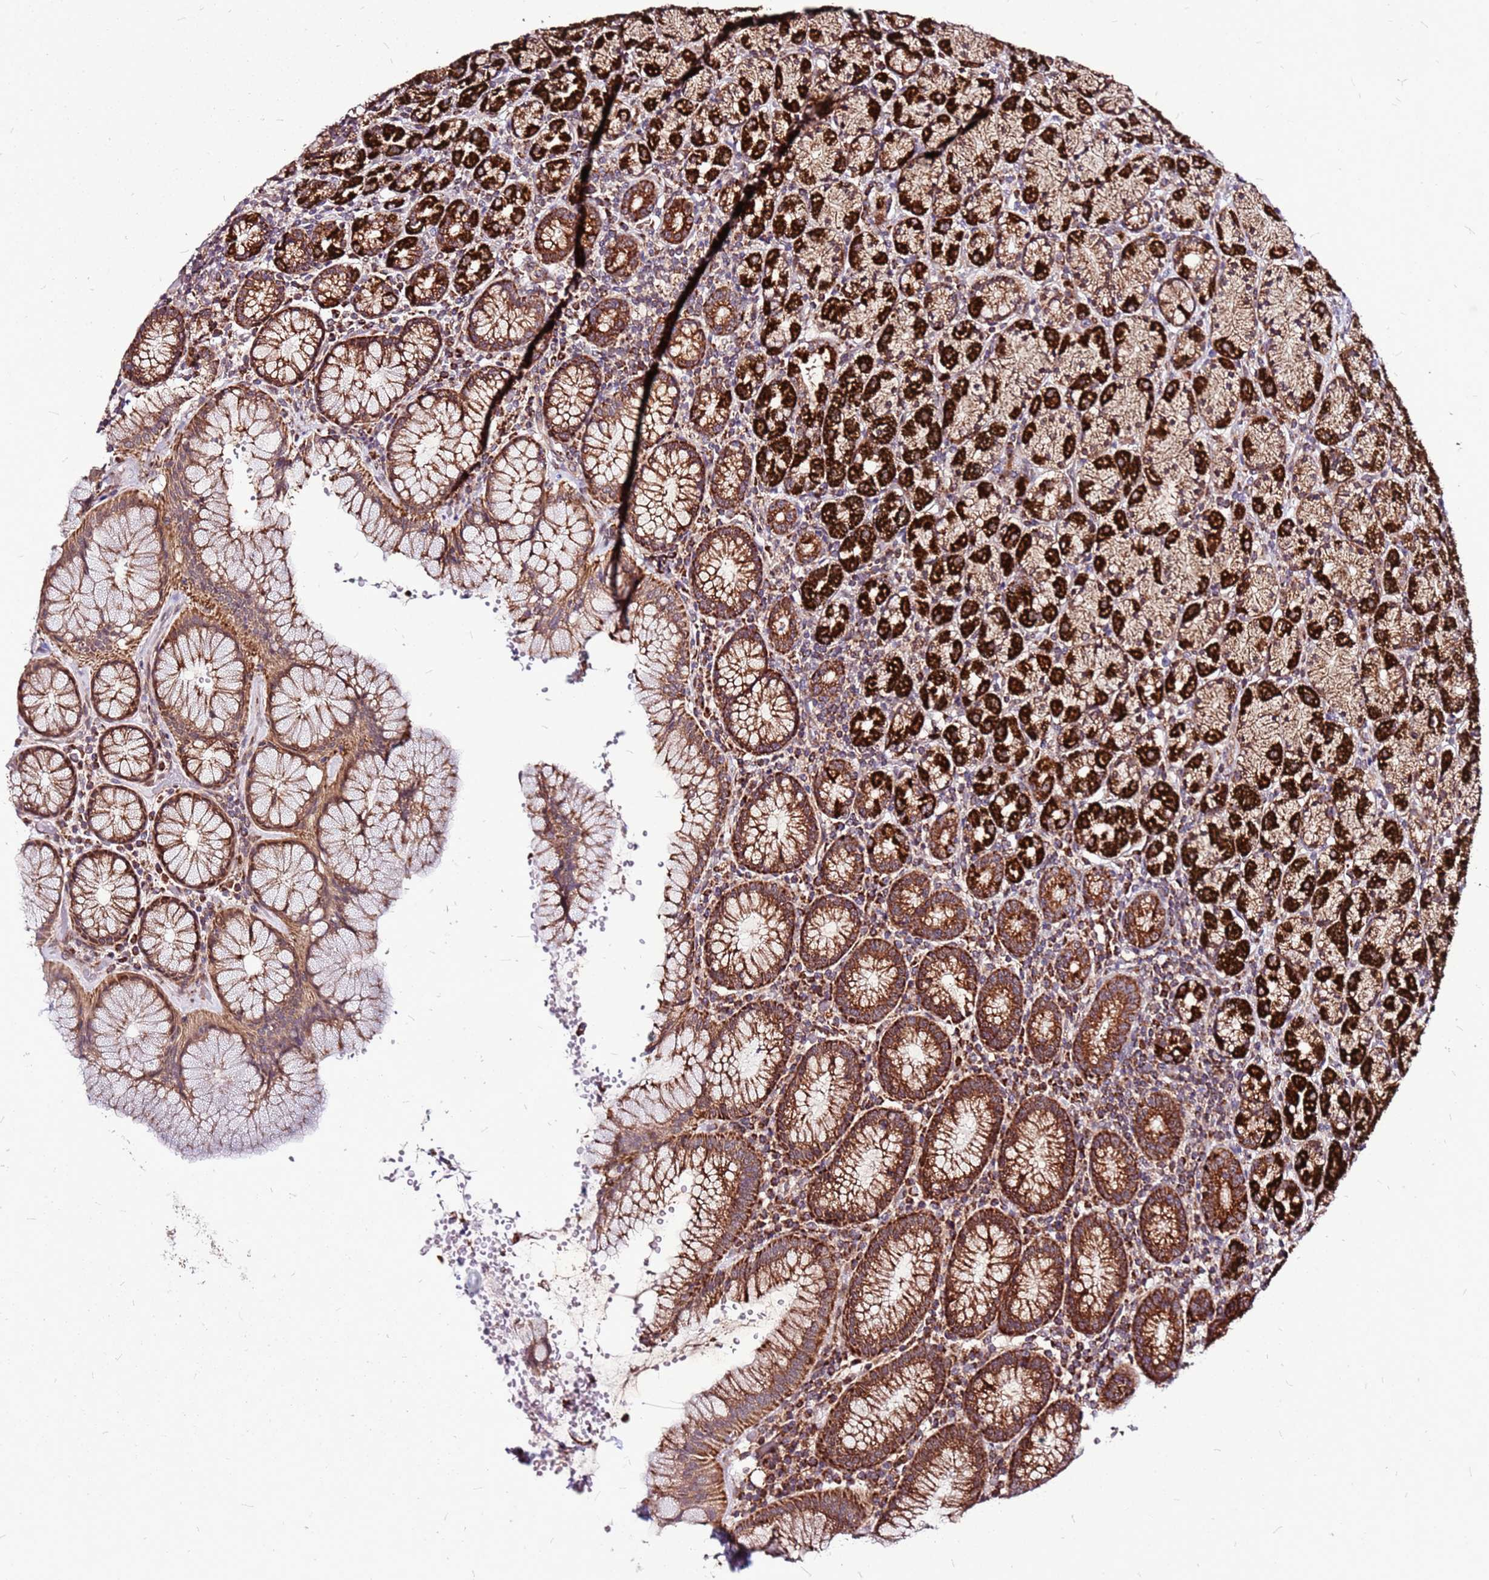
{"staining": {"intensity": "strong", "quantity": ">75%", "location": "cytoplasmic/membranous"}, "tissue": "stomach", "cell_type": "Glandular cells", "image_type": "normal", "snomed": [{"axis": "morphology", "description": "Normal tissue, NOS"}, {"axis": "topography", "description": "Stomach, upper"}, {"axis": "topography", "description": "Stomach"}], "caption": "Immunohistochemical staining of unremarkable human stomach demonstrates high levels of strong cytoplasmic/membranous positivity in about >75% of glandular cells.", "gene": "OR51T1", "patient": {"sex": "male", "age": 62}}